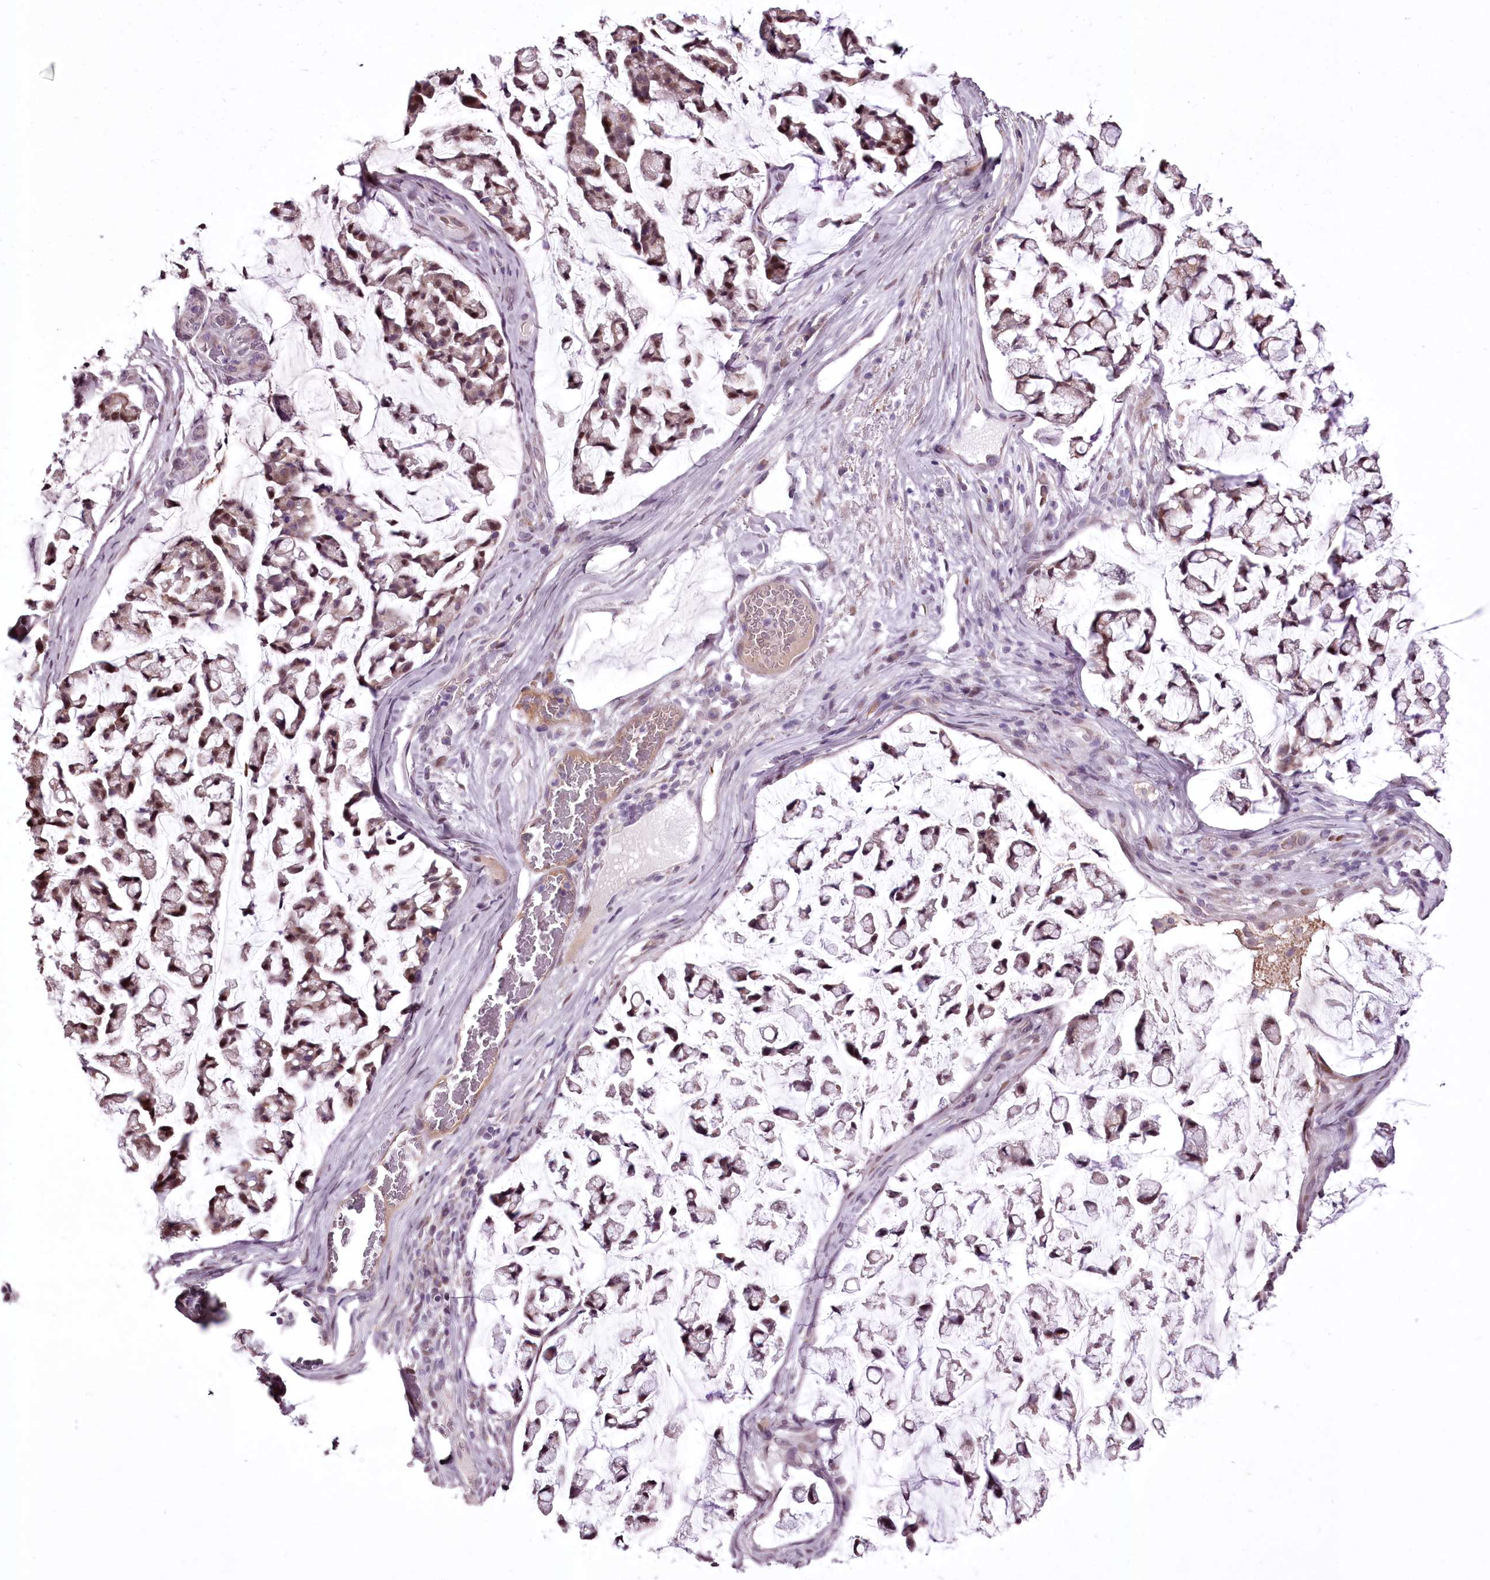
{"staining": {"intensity": "moderate", "quantity": ">75%", "location": "cytoplasmic/membranous,nuclear"}, "tissue": "stomach cancer", "cell_type": "Tumor cells", "image_type": "cancer", "snomed": [{"axis": "morphology", "description": "Adenocarcinoma, NOS"}, {"axis": "topography", "description": "Stomach, lower"}], "caption": "Human stomach cancer stained with a brown dye shows moderate cytoplasmic/membranous and nuclear positive staining in approximately >75% of tumor cells.", "gene": "C1orf56", "patient": {"sex": "male", "age": 67}}